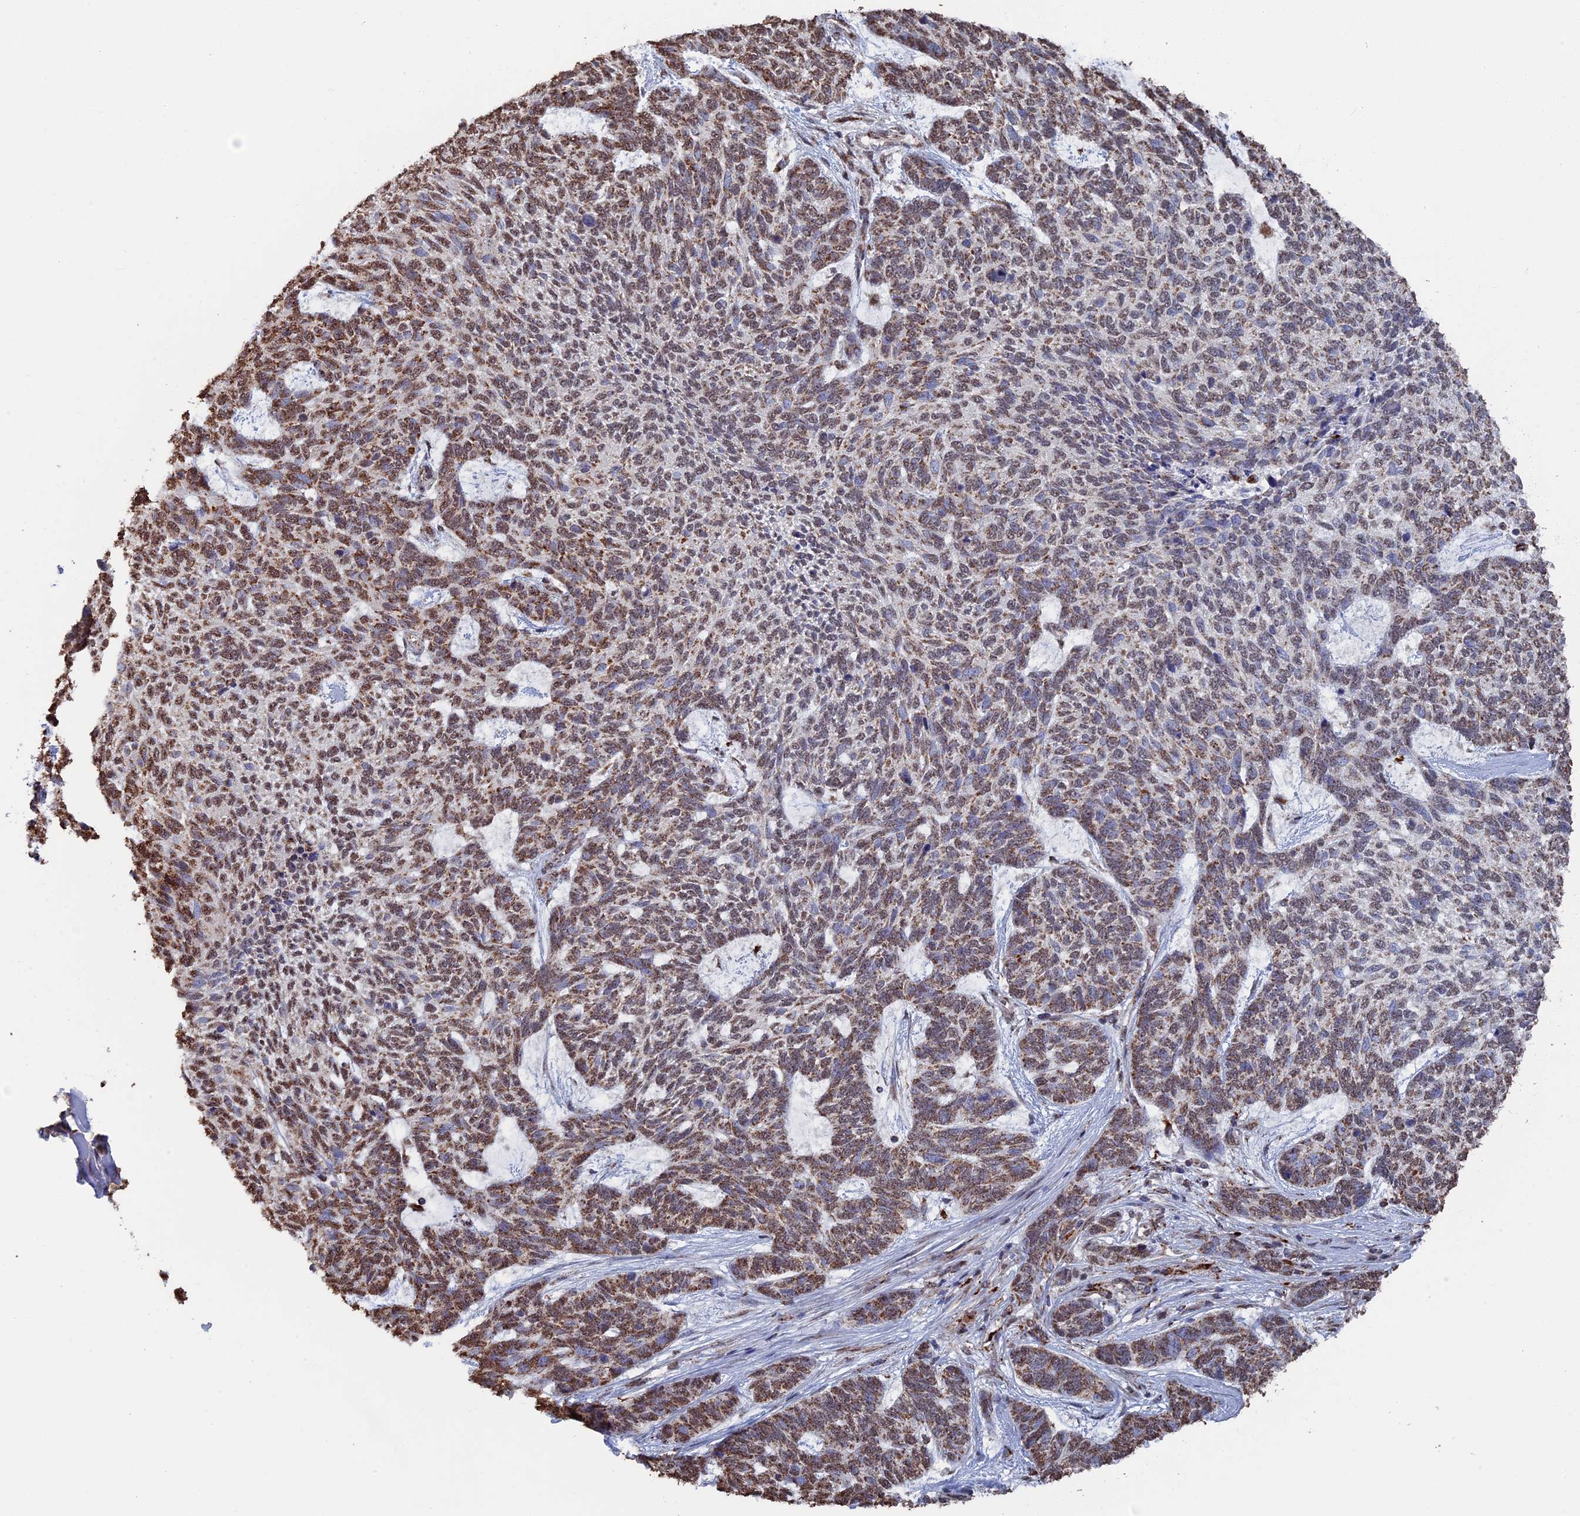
{"staining": {"intensity": "moderate", "quantity": ">75%", "location": "cytoplasmic/membranous"}, "tissue": "skin cancer", "cell_type": "Tumor cells", "image_type": "cancer", "snomed": [{"axis": "morphology", "description": "Basal cell carcinoma"}, {"axis": "topography", "description": "Skin"}], "caption": "IHC of human basal cell carcinoma (skin) demonstrates medium levels of moderate cytoplasmic/membranous positivity in approximately >75% of tumor cells. The protein is shown in brown color, while the nuclei are stained blue.", "gene": "SMG9", "patient": {"sex": "female", "age": 65}}